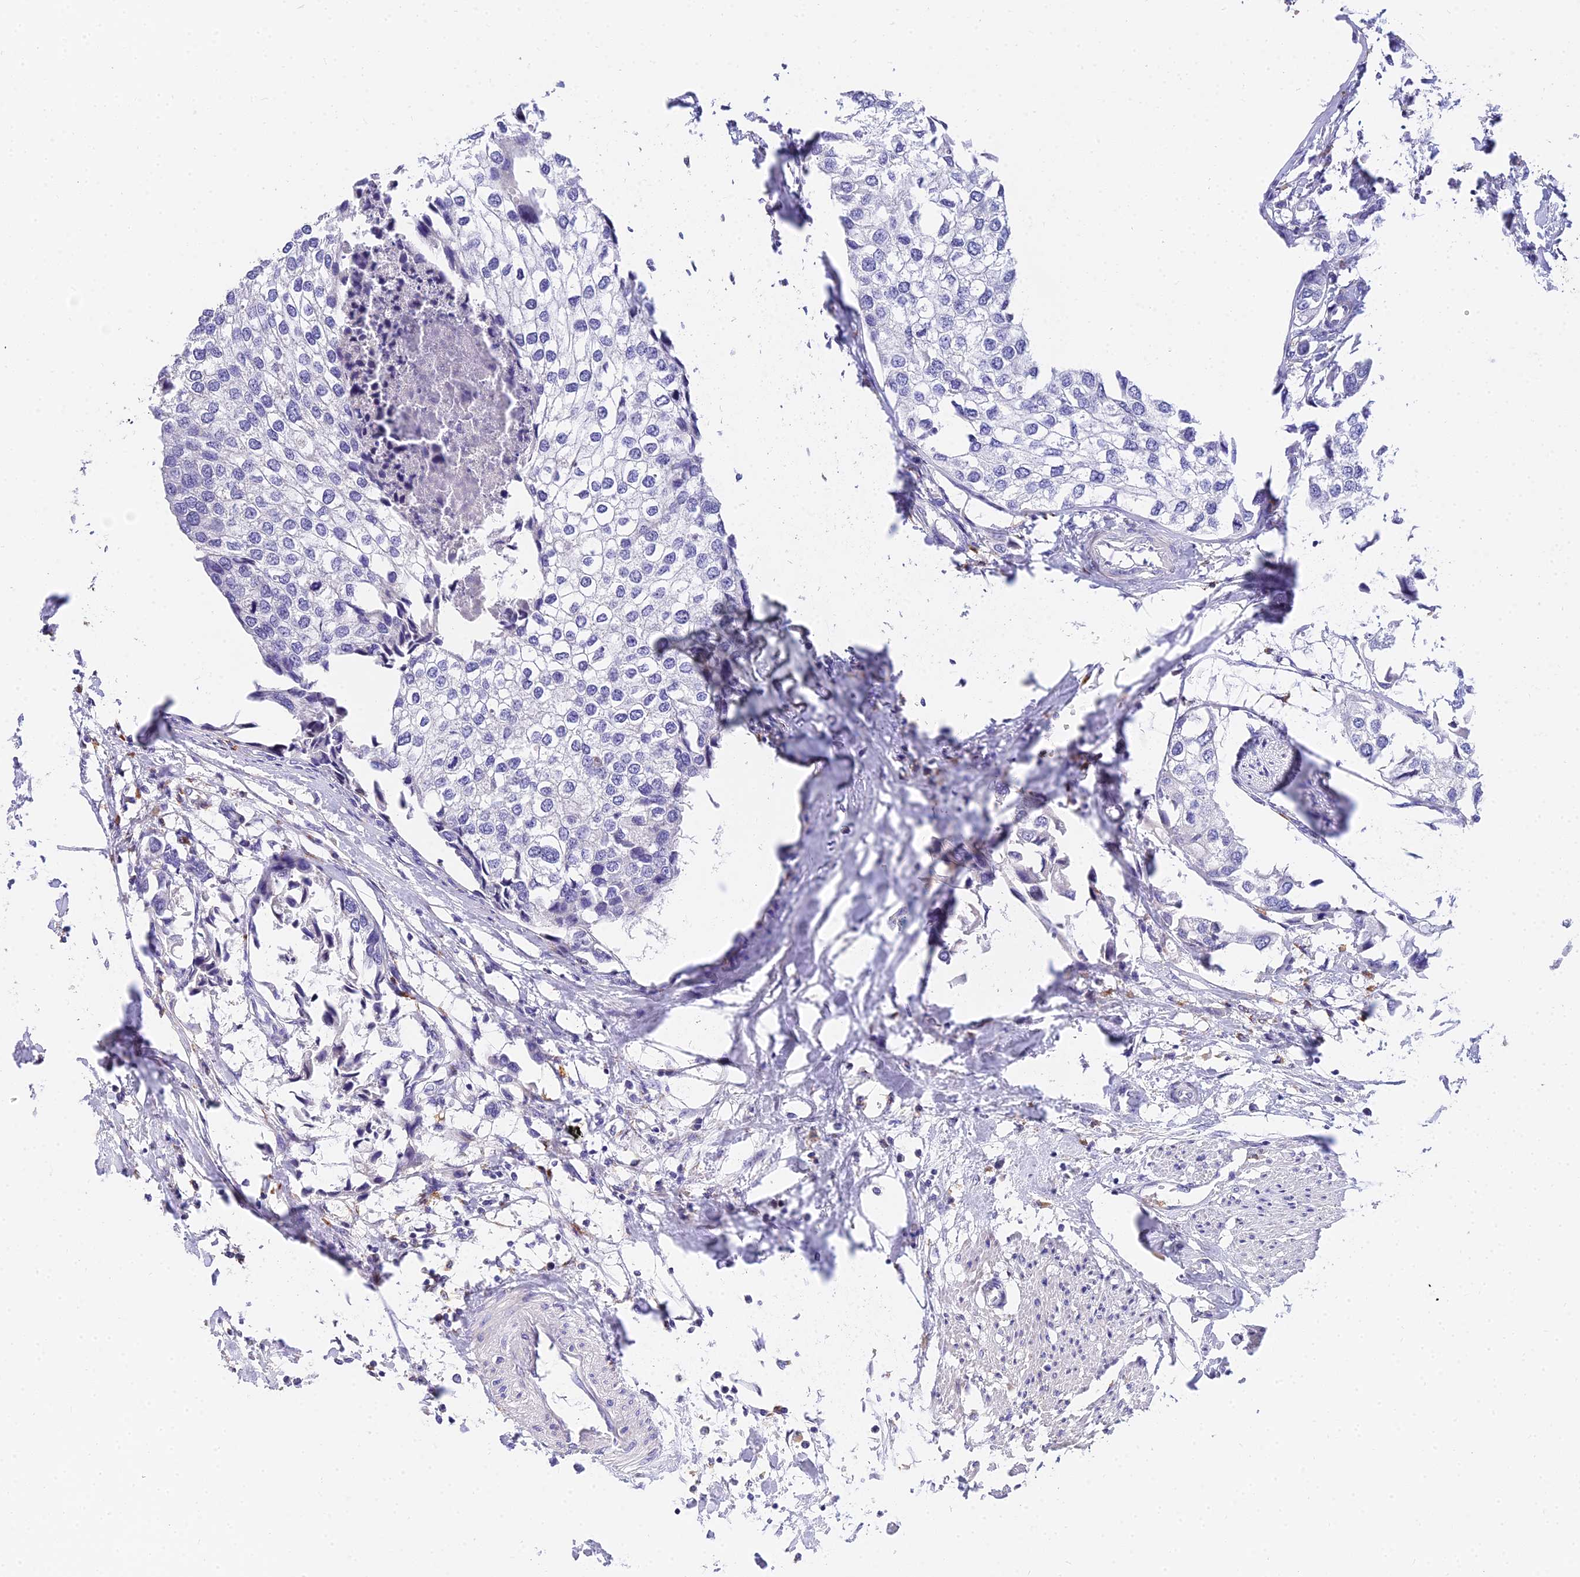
{"staining": {"intensity": "negative", "quantity": "none", "location": "none"}, "tissue": "urothelial cancer", "cell_type": "Tumor cells", "image_type": "cancer", "snomed": [{"axis": "morphology", "description": "Urothelial carcinoma, High grade"}, {"axis": "topography", "description": "Urinary bladder"}], "caption": "An image of human high-grade urothelial carcinoma is negative for staining in tumor cells.", "gene": "VWC2L", "patient": {"sex": "male", "age": 64}}